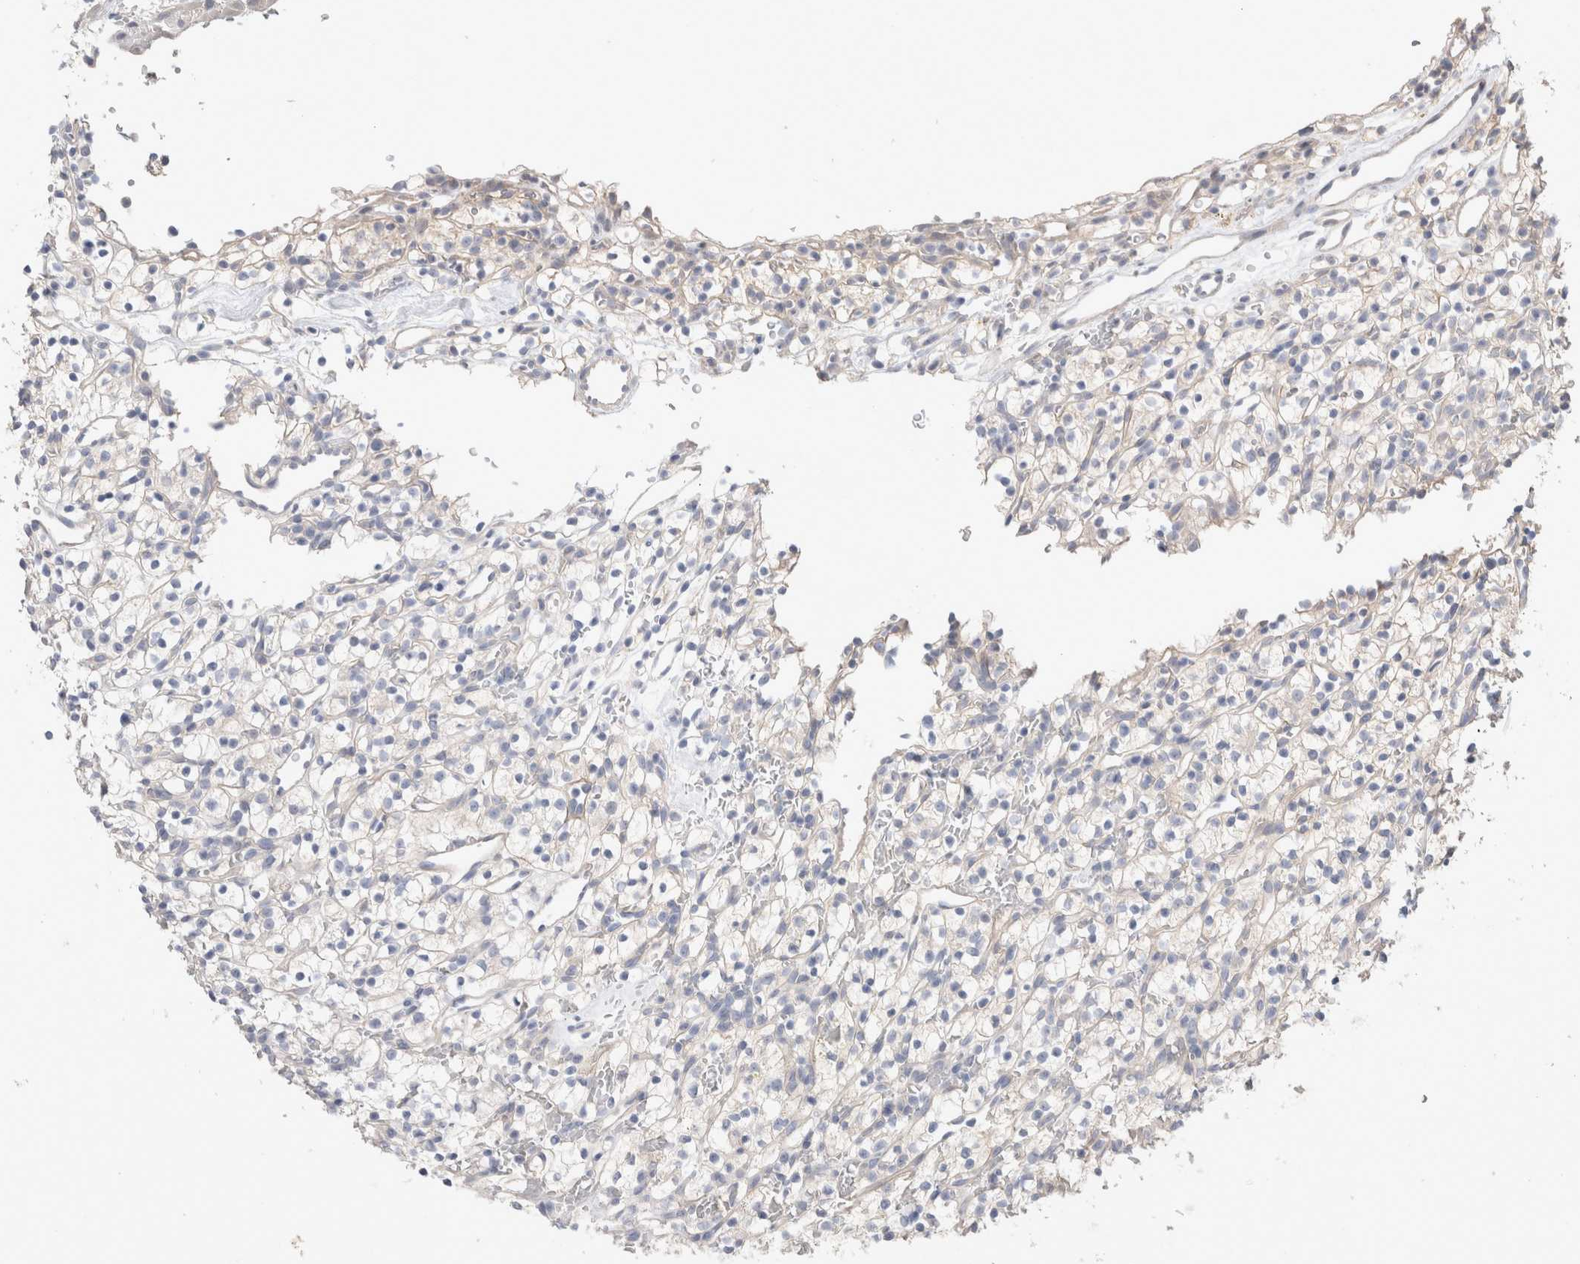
{"staining": {"intensity": "weak", "quantity": "<25%", "location": "cytoplasmic/membranous"}, "tissue": "renal cancer", "cell_type": "Tumor cells", "image_type": "cancer", "snomed": [{"axis": "morphology", "description": "Adenocarcinoma, NOS"}, {"axis": "topography", "description": "Kidney"}], "caption": "This is an immunohistochemistry (IHC) histopathology image of human renal adenocarcinoma. There is no expression in tumor cells.", "gene": "DMD", "patient": {"sex": "female", "age": 57}}